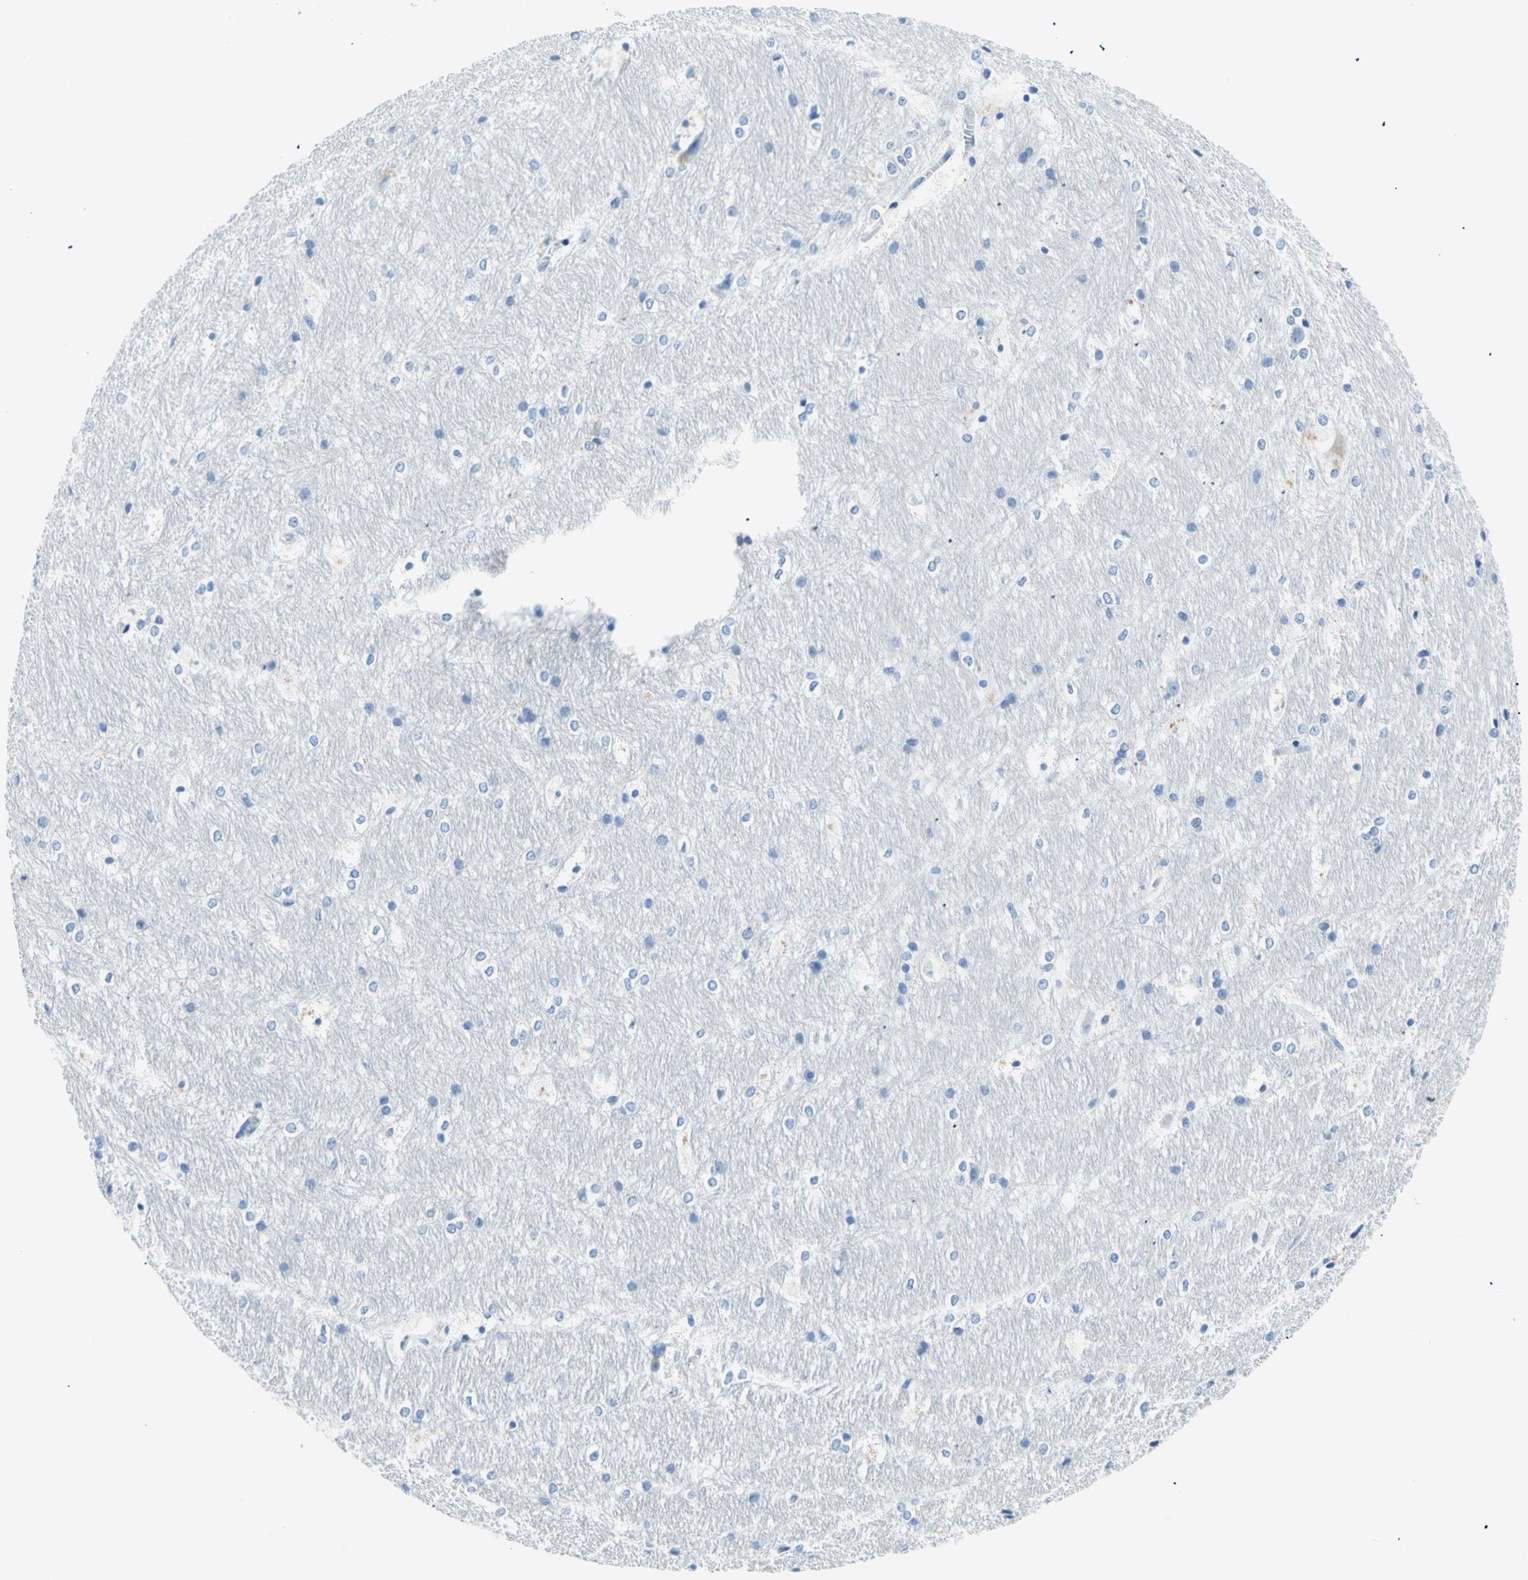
{"staining": {"intensity": "negative", "quantity": "none", "location": "none"}, "tissue": "hippocampus", "cell_type": "Glial cells", "image_type": "normal", "snomed": [{"axis": "morphology", "description": "Normal tissue, NOS"}, {"axis": "topography", "description": "Hippocampus"}], "caption": "Human hippocampus stained for a protein using immunohistochemistry (IHC) shows no staining in glial cells.", "gene": "MYH2", "patient": {"sex": "female", "age": 19}}